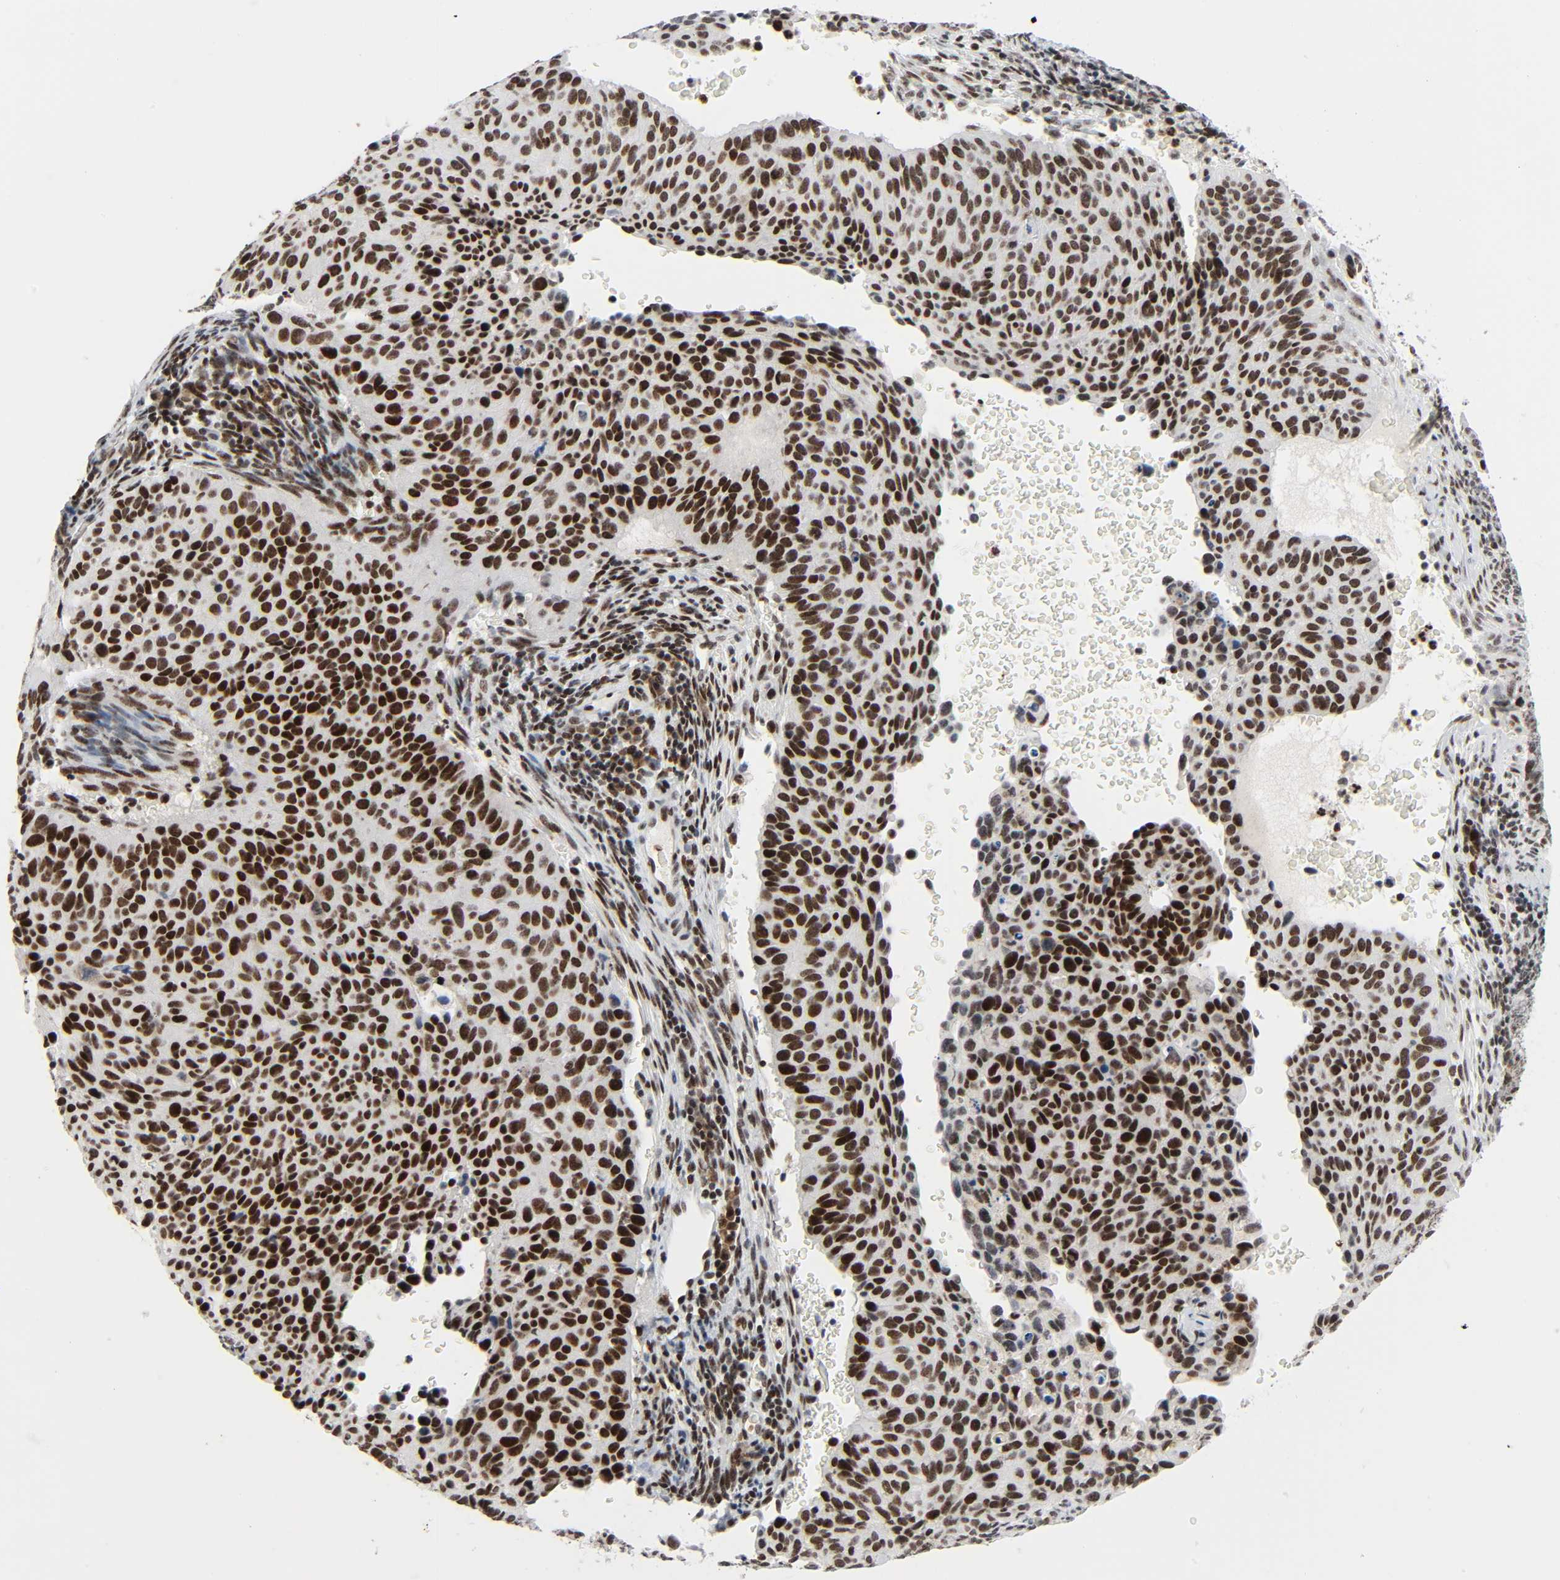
{"staining": {"intensity": "strong", "quantity": ">75%", "location": "nuclear"}, "tissue": "cervical cancer", "cell_type": "Tumor cells", "image_type": "cancer", "snomed": [{"axis": "morphology", "description": "Squamous cell carcinoma, NOS"}, {"axis": "topography", "description": "Cervix"}], "caption": "Protein expression analysis of human squamous cell carcinoma (cervical) reveals strong nuclear expression in approximately >75% of tumor cells. (Brightfield microscopy of DAB IHC at high magnification).", "gene": "CREBBP", "patient": {"sex": "female", "age": 39}}